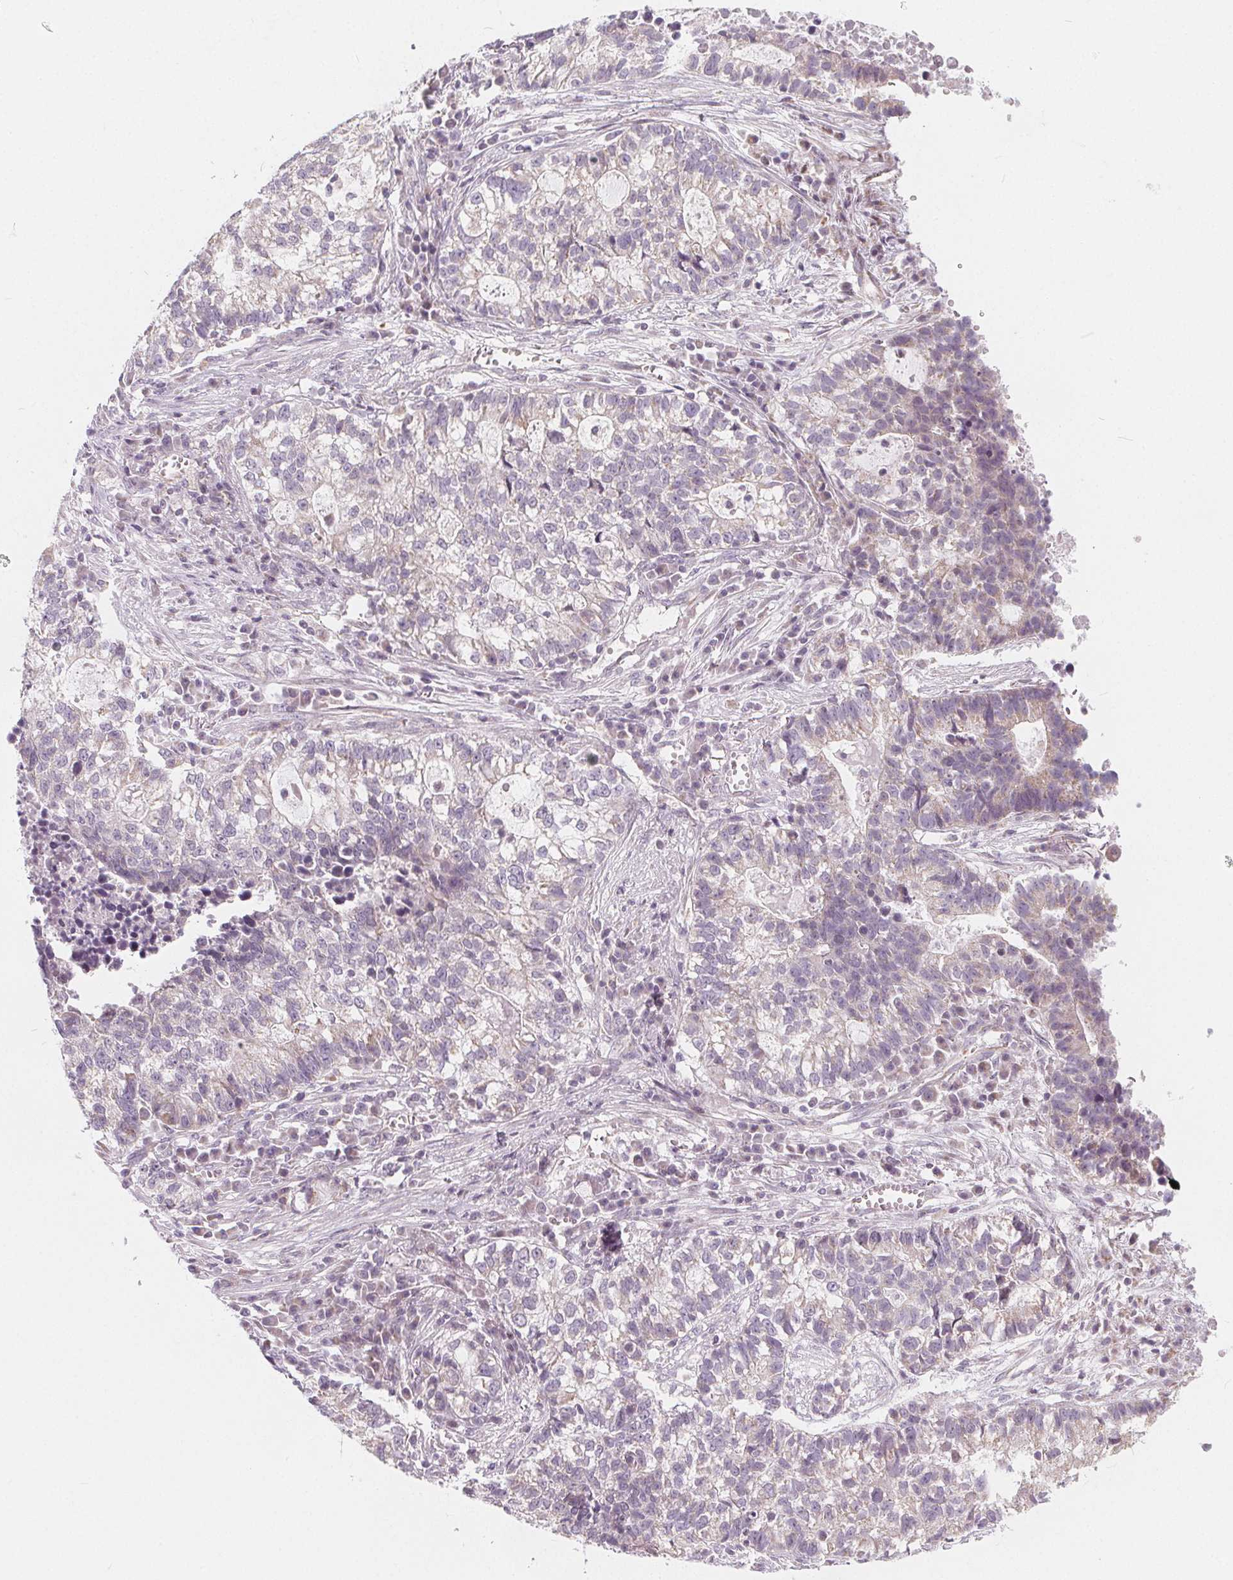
{"staining": {"intensity": "negative", "quantity": "none", "location": "none"}, "tissue": "lung cancer", "cell_type": "Tumor cells", "image_type": "cancer", "snomed": [{"axis": "morphology", "description": "Adenocarcinoma, NOS"}, {"axis": "topography", "description": "Lung"}], "caption": "Tumor cells show no significant protein expression in lung cancer.", "gene": "NUP210L", "patient": {"sex": "male", "age": 57}}